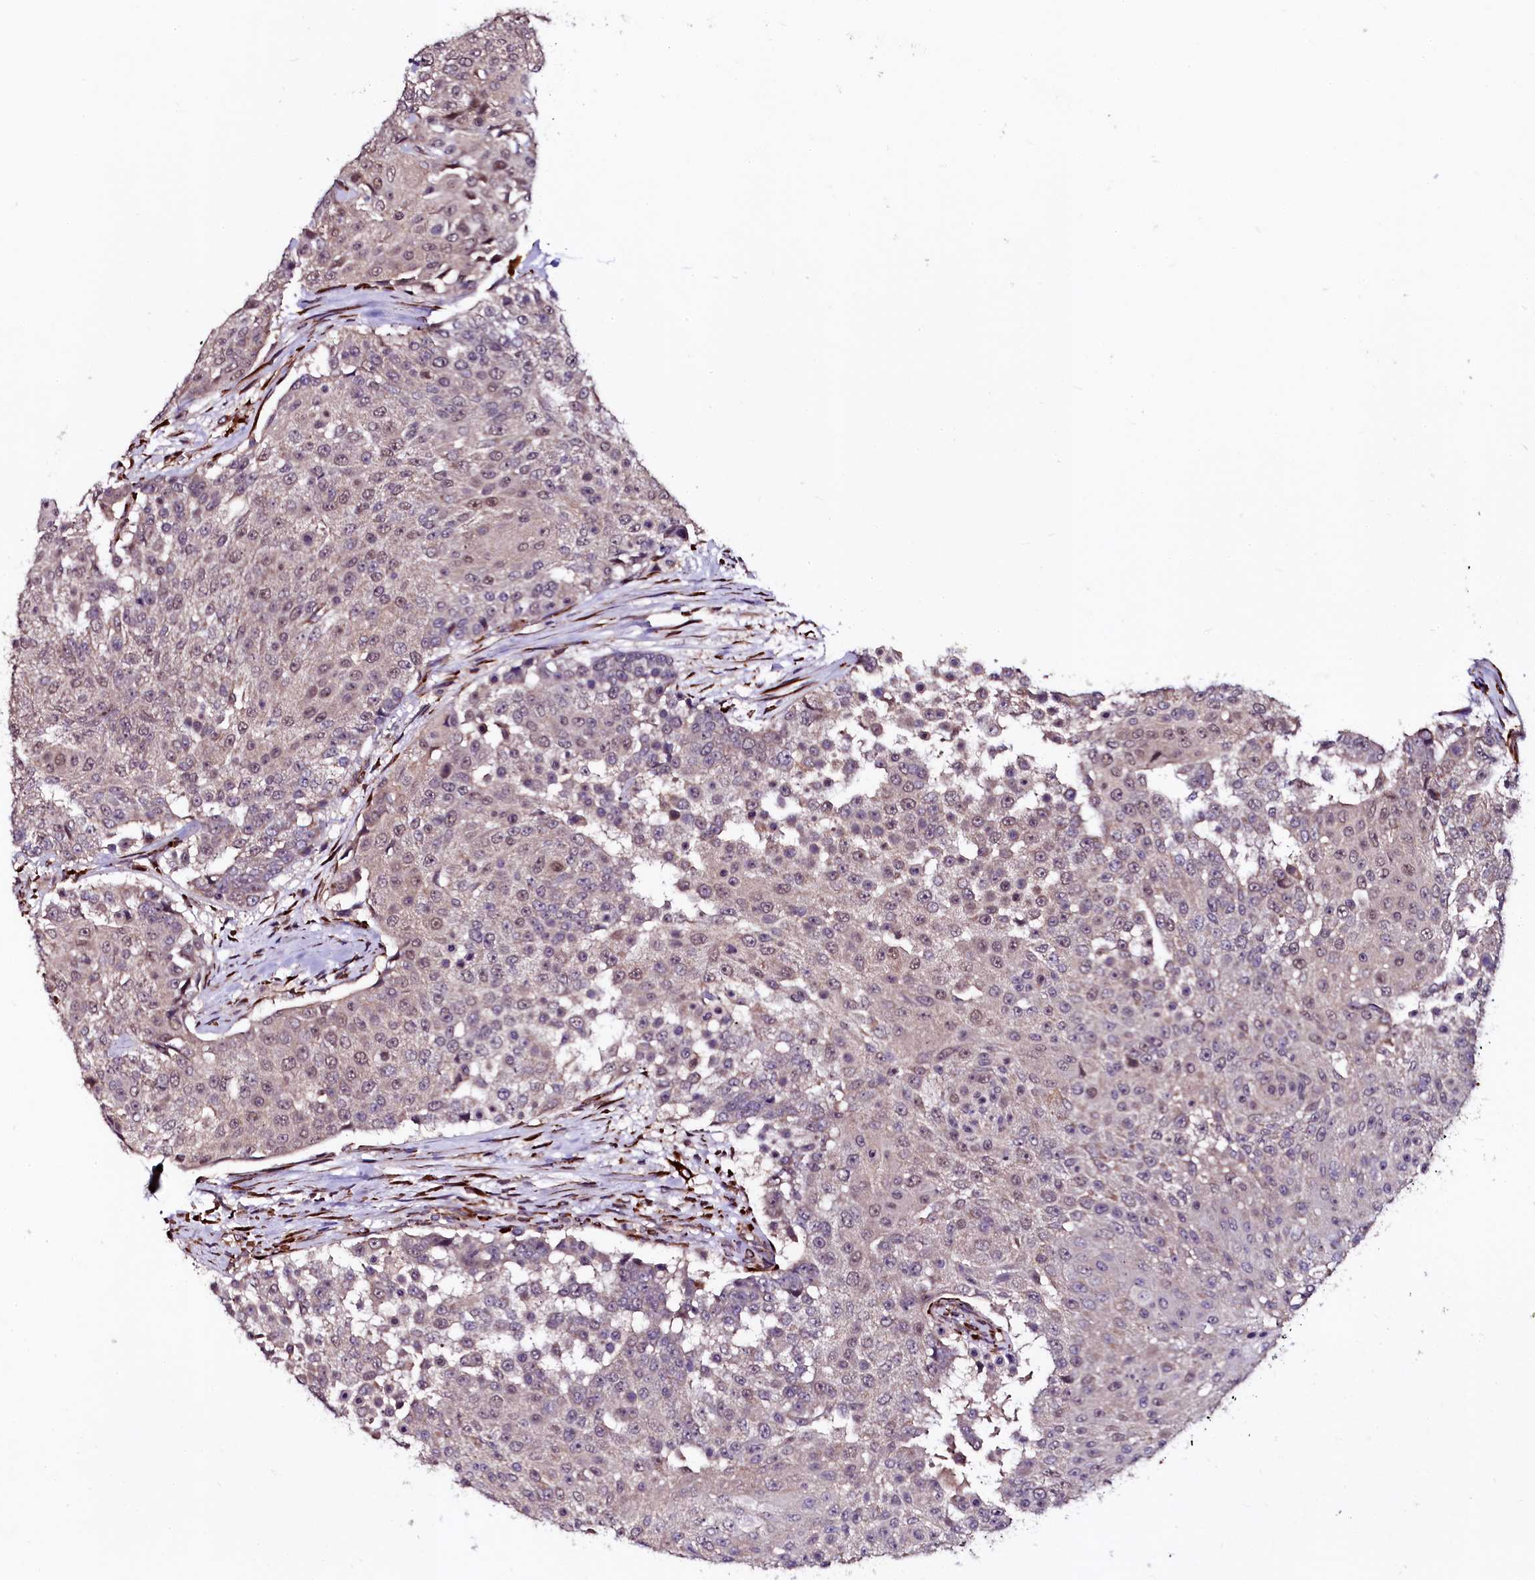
{"staining": {"intensity": "weak", "quantity": "25%-75%", "location": "nuclear"}, "tissue": "urothelial cancer", "cell_type": "Tumor cells", "image_type": "cancer", "snomed": [{"axis": "morphology", "description": "Urothelial carcinoma, High grade"}, {"axis": "topography", "description": "Urinary bladder"}], "caption": "High-grade urothelial carcinoma tissue shows weak nuclear staining in approximately 25%-75% of tumor cells, visualized by immunohistochemistry.", "gene": "N4BP1", "patient": {"sex": "female", "age": 63}}